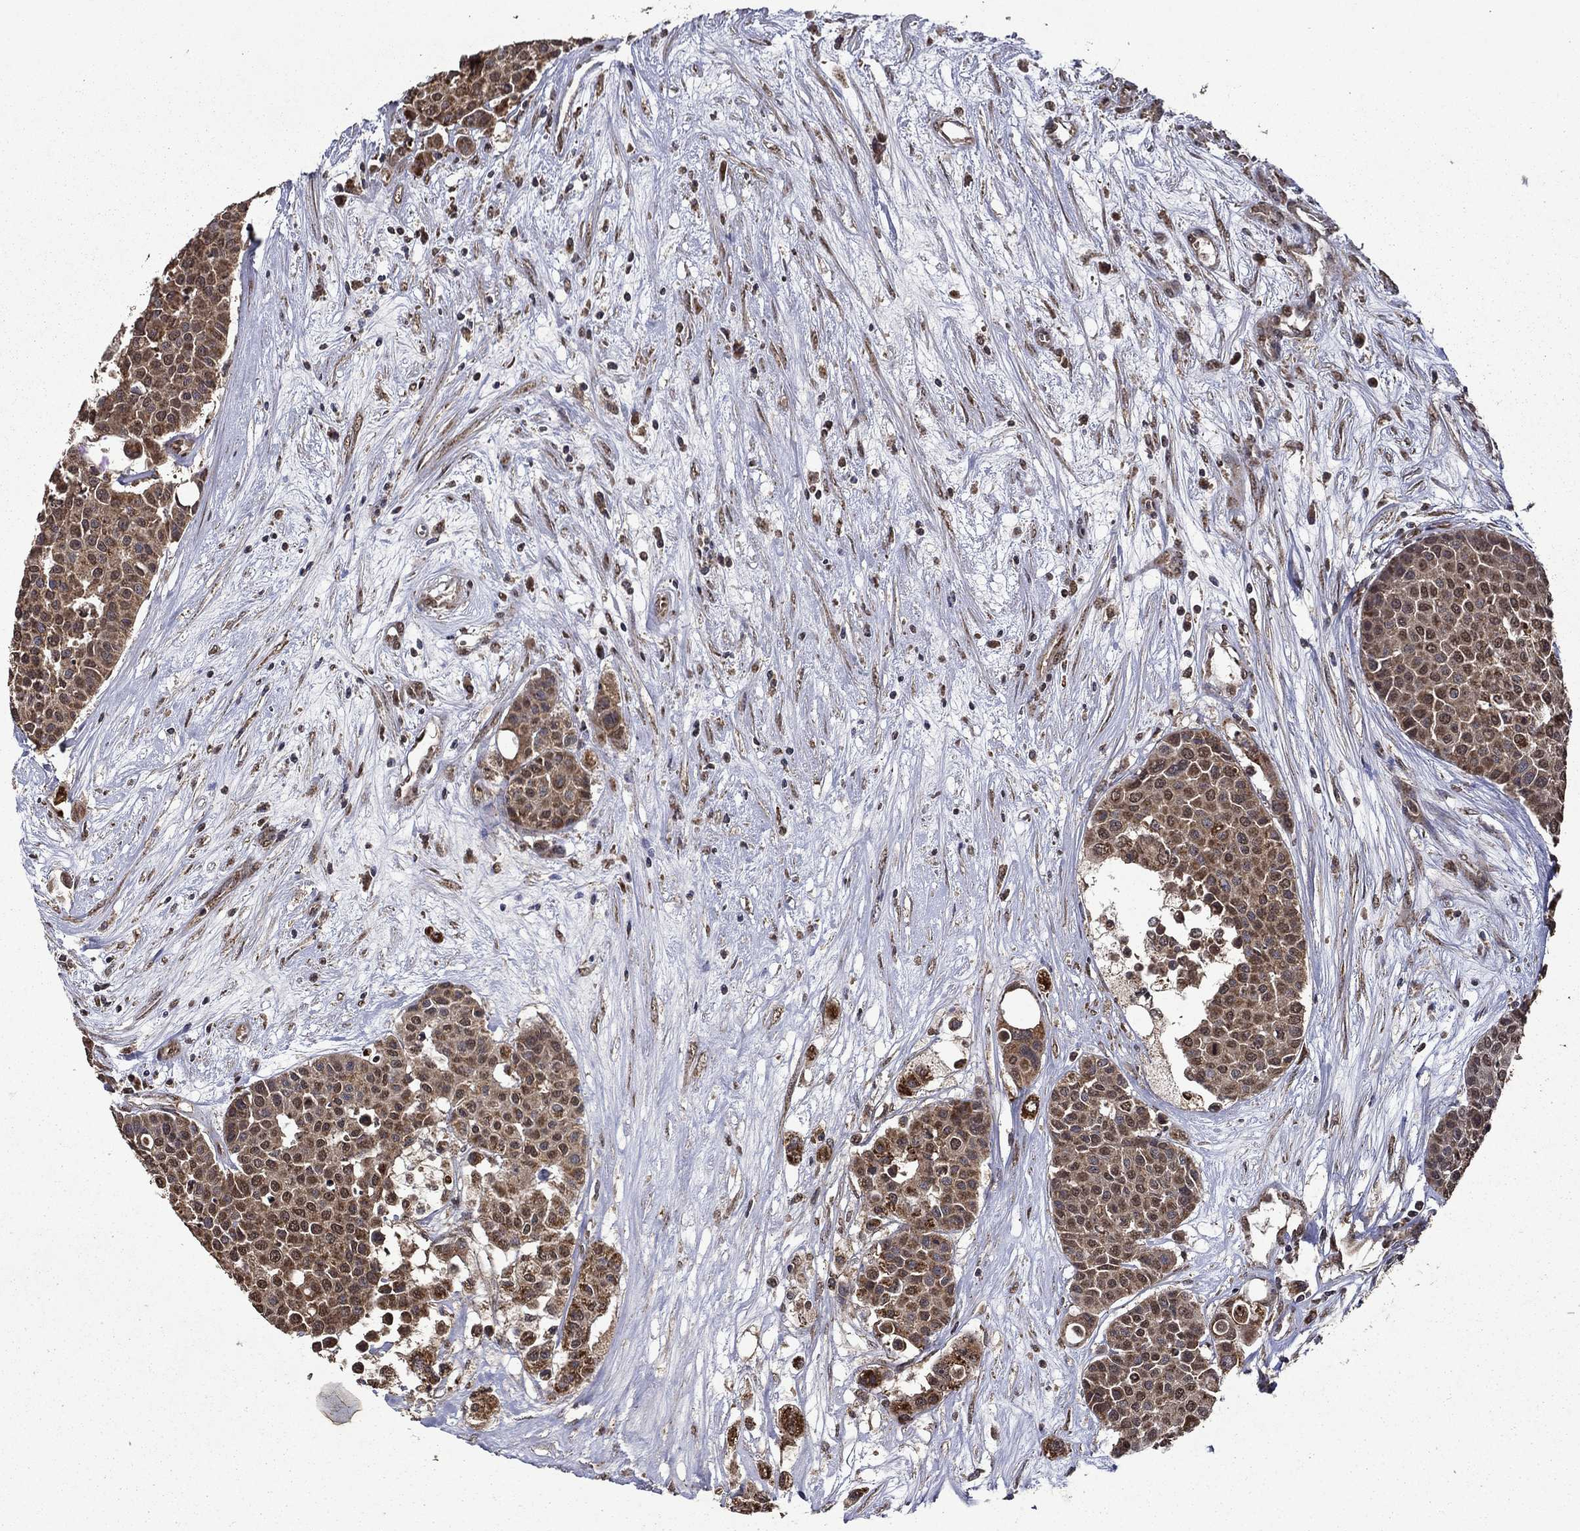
{"staining": {"intensity": "moderate", "quantity": ">75%", "location": "cytoplasmic/membranous,nuclear"}, "tissue": "carcinoid", "cell_type": "Tumor cells", "image_type": "cancer", "snomed": [{"axis": "morphology", "description": "Carcinoid, malignant, NOS"}, {"axis": "topography", "description": "Colon"}], "caption": "This photomicrograph demonstrates carcinoid stained with immunohistochemistry to label a protein in brown. The cytoplasmic/membranous and nuclear of tumor cells show moderate positivity for the protein. Nuclei are counter-stained blue.", "gene": "ITM2B", "patient": {"sex": "male", "age": 81}}